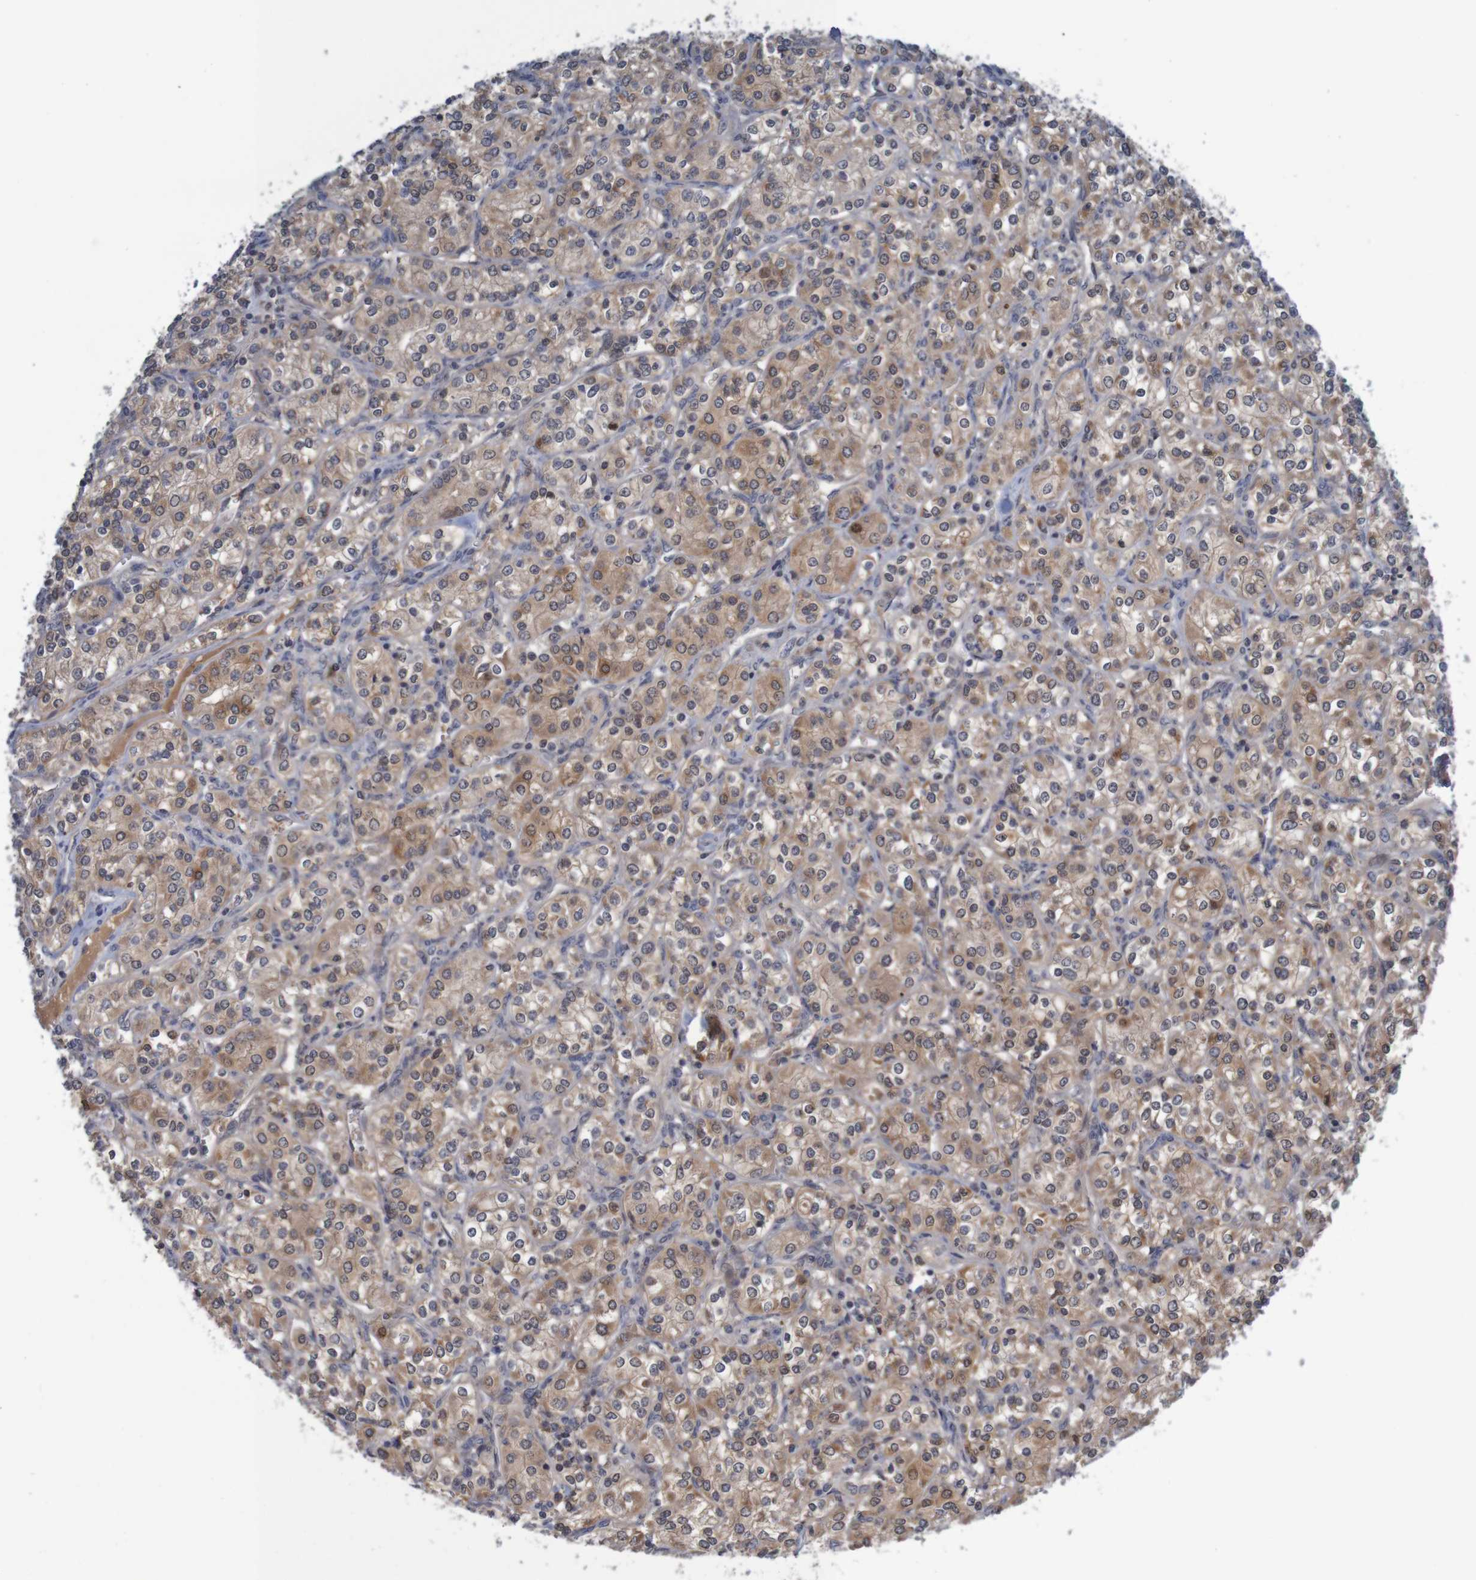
{"staining": {"intensity": "moderate", "quantity": ">75%", "location": "cytoplasmic/membranous"}, "tissue": "renal cancer", "cell_type": "Tumor cells", "image_type": "cancer", "snomed": [{"axis": "morphology", "description": "Adenocarcinoma, NOS"}, {"axis": "topography", "description": "Kidney"}], "caption": "A brown stain shows moderate cytoplasmic/membranous staining of a protein in adenocarcinoma (renal) tumor cells. The staining is performed using DAB brown chromogen to label protein expression. The nuclei are counter-stained blue using hematoxylin.", "gene": "ANKK1", "patient": {"sex": "male", "age": 77}}